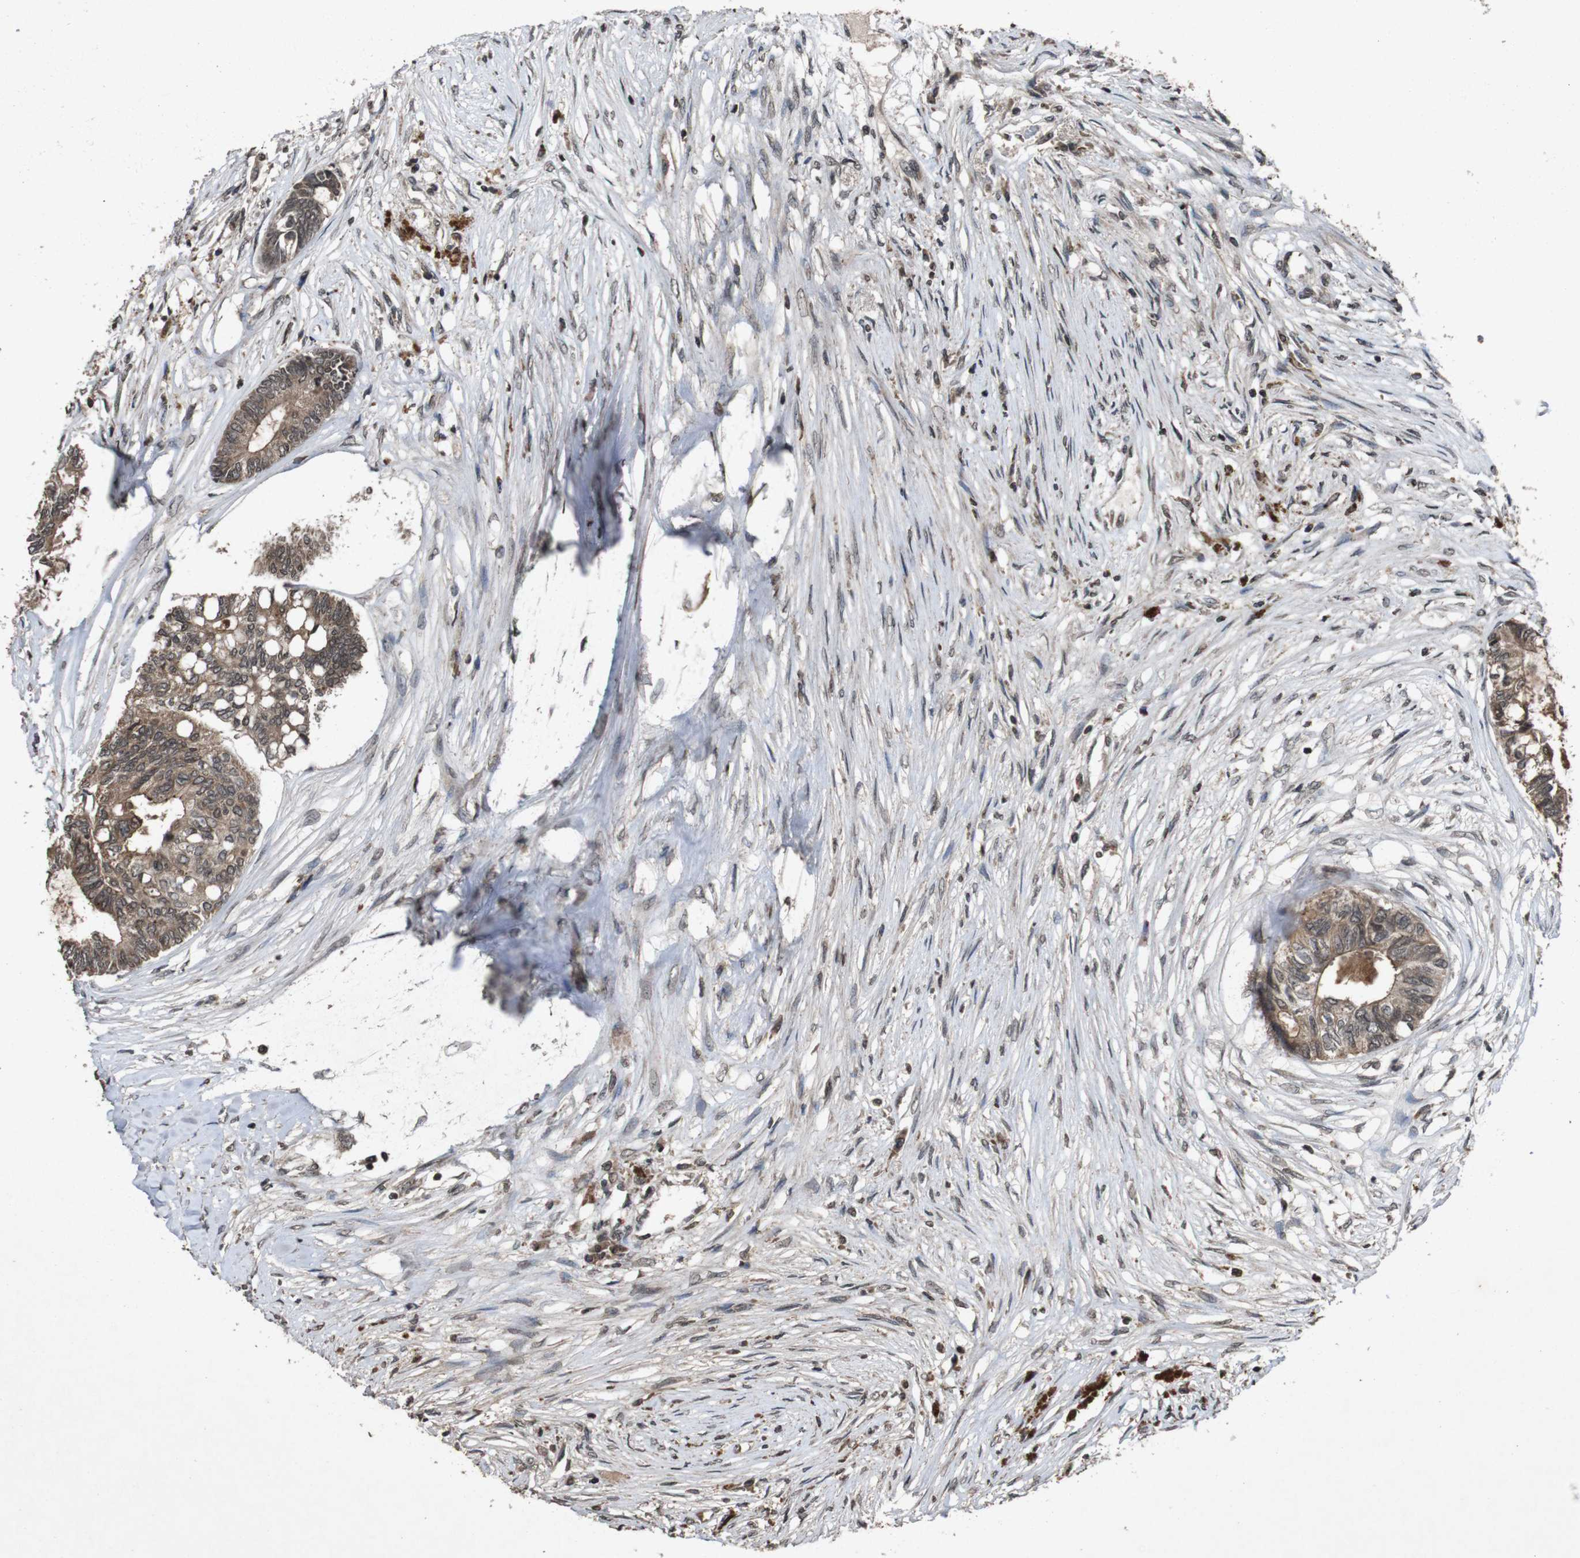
{"staining": {"intensity": "moderate", "quantity": ">75%", "location": "cytoplasmic/membranous,nuclear"}, "tissue": "colorectal cancer", "cell_type": "Tumor cells", "image_type": "cancer", "snomed": [{"axis": "morphology", "description": "Adenocarcinoma, NOS"}, {"axis": "topography", "description": "Rectum"}], "caption": "Brown immunohistochemical staining in human colorectal cancer displays moderate cytoplasmic/membranous and nuclear staining in approximately >75% of tumor cells.", "gene": "SORL1", "patient": {"sex": "male", "age": 63}}